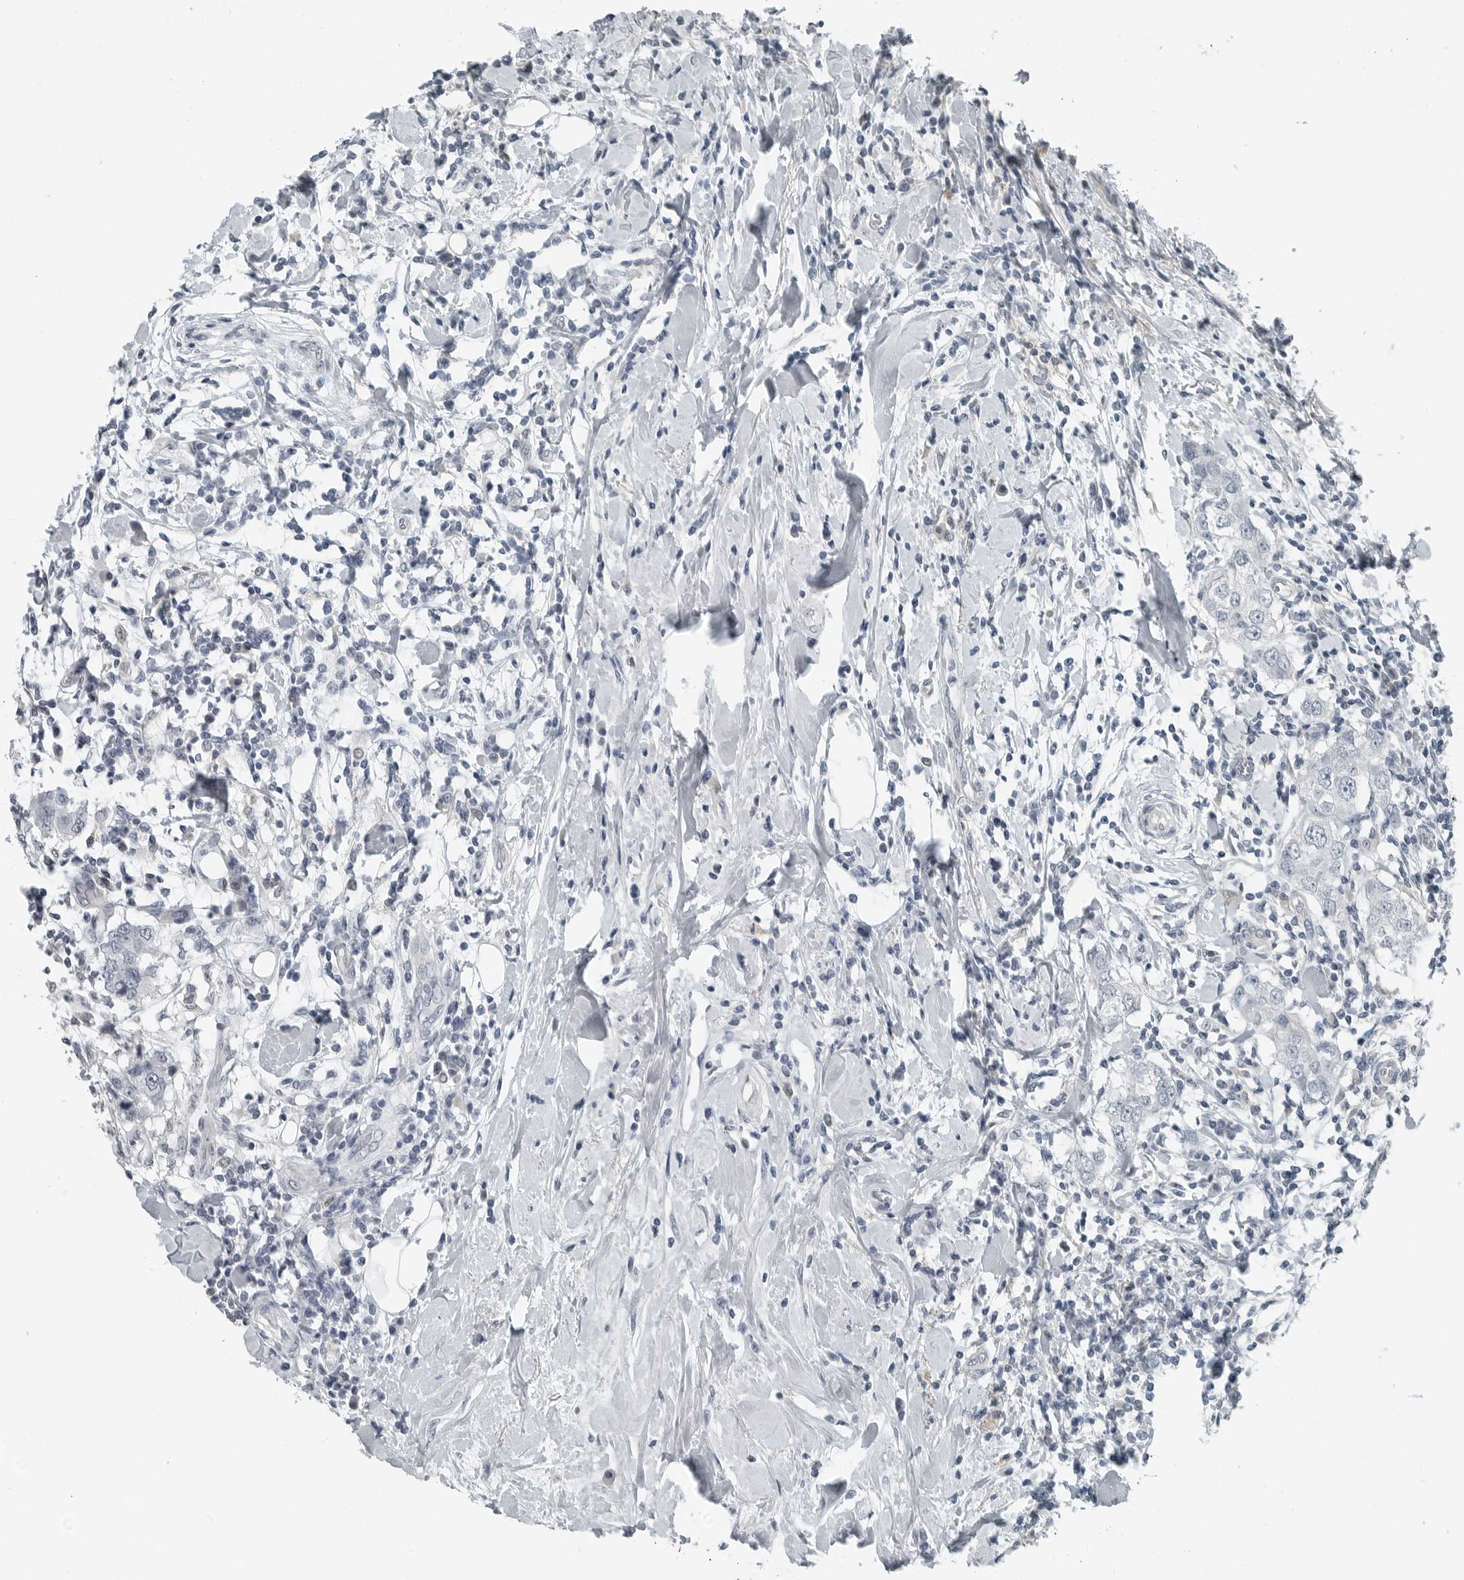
{"staining": {"intensity": "negative", "quantity": "none", "location": "none"}, "tissue": "breast cancer", "cell_type": "Tumor cells", "image_type": "cancer", "snomed": [{"axis": "morphology", "description": "Duct carcinoma"}, {"axis": "topography", "description": "Breast"}], "caption": "This is an immunohistochemistry (IHC) micrograph of infiltrating ductal carcinoma (breast). There is no positivity in tumor cells.", "gene": "KYAT1", "patient": {"sex": "female", "age": 27}}